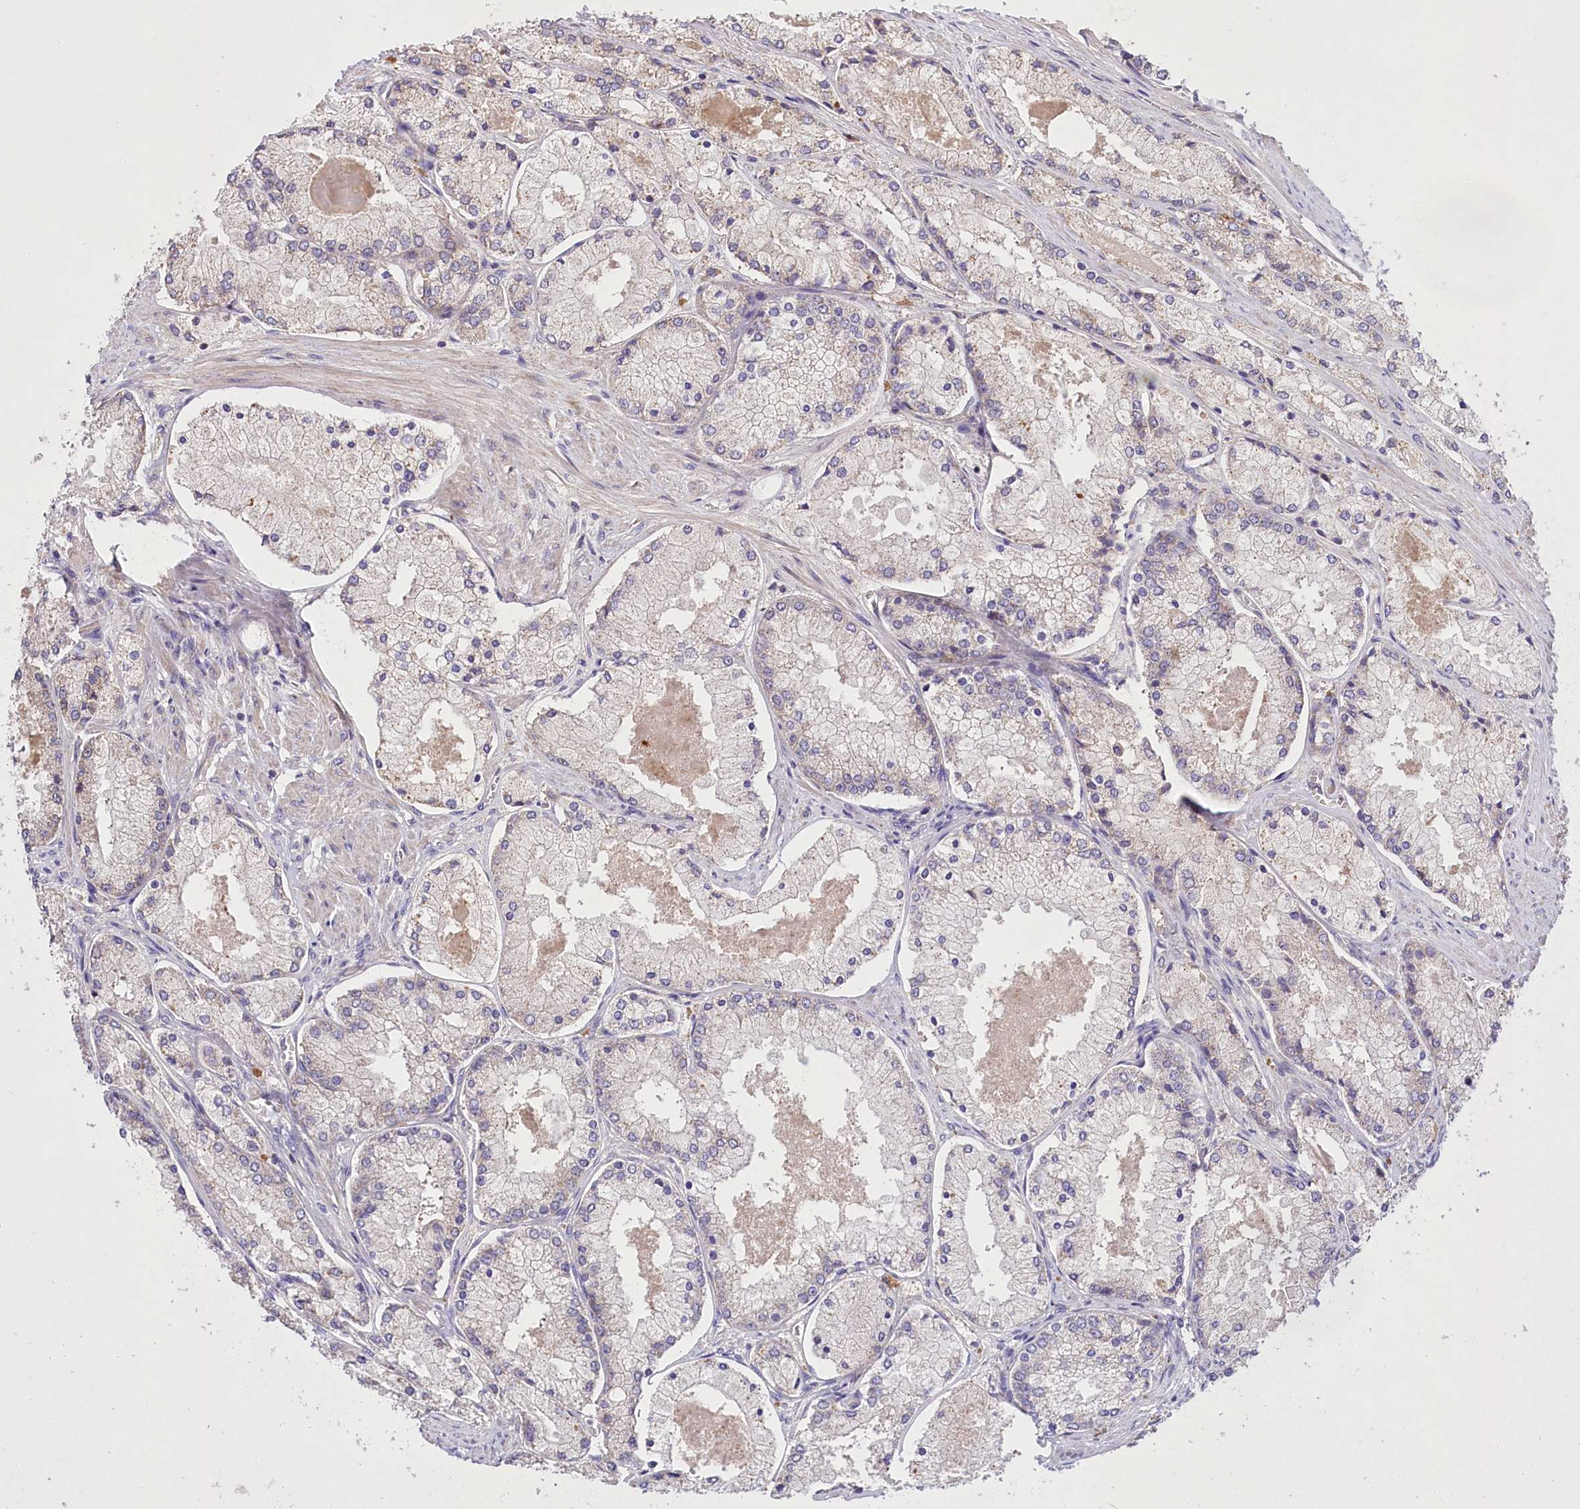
{"staining": {"intensity": "negative", "quantity": "none", "location": "none"}, "tissue": "prostate cancer", "cell_type": "Tumor cells", "image_type": "cancer", "snomed": [{"axis": "morphology", "description": "Adenocarcinoma, Low grade"}, {"axis": "topography", "description": "Prostate"}], "caption": "Immunohistochemical staining of human prostate cancer (adenocarcinoma (low-grade)) demonstrates no significant expression in tumor cells.", "gene": "PBLD", "patient": {"sex": "male", "age": 74}}